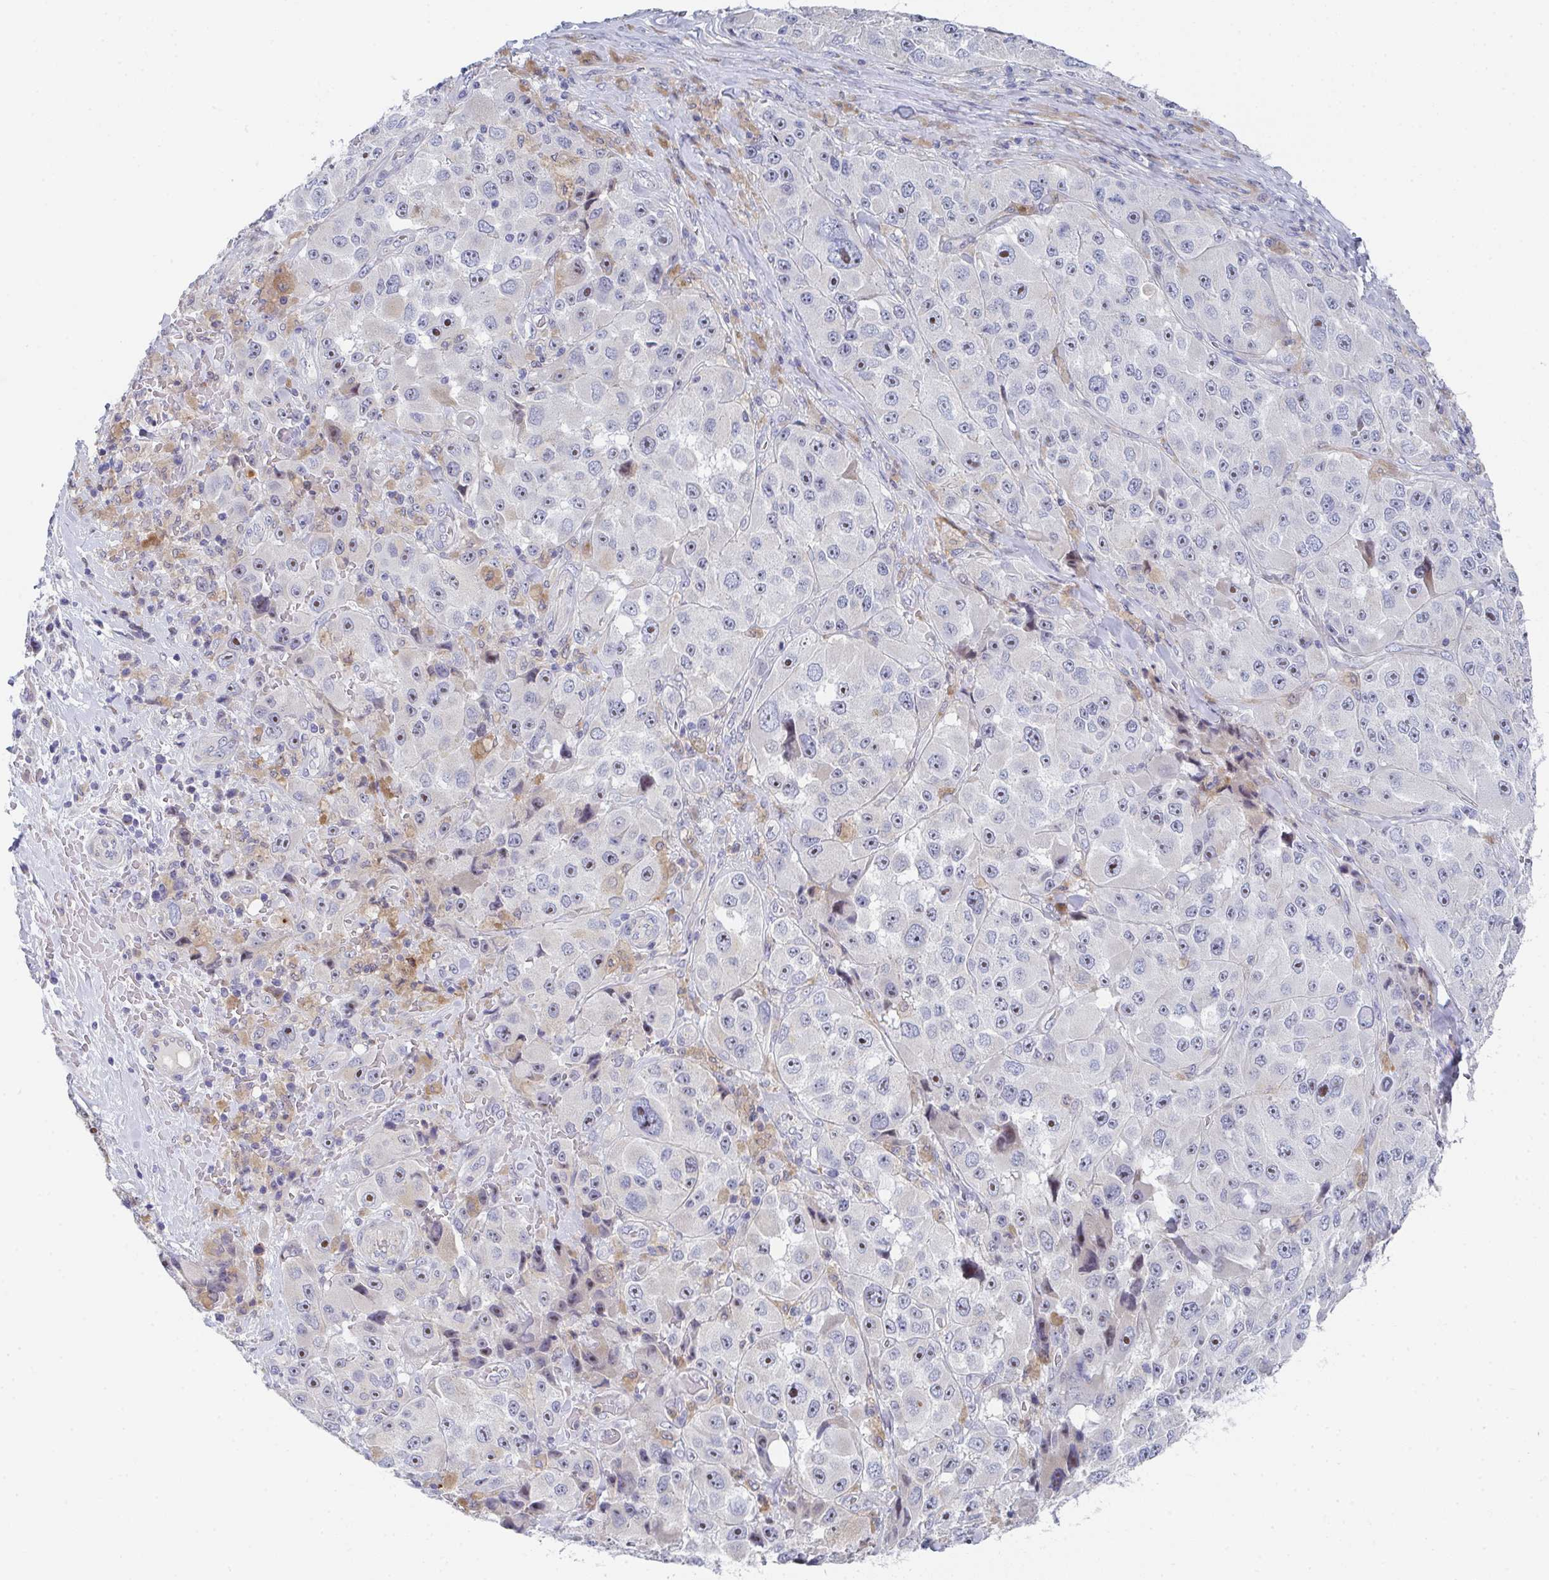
{"staining": {"intensity": "moderate", "quantity": "<25%", "location": "nuclear"}, "tissue": "melanoma", "cell_type": "Tumor cells", "image_type": "cancer", "snomed": [{"axis": "morphology", "description": "Malignant melanoma, Metastatic site"}, {"axis": "topography", "description": "Lymph node"}], "caption": "Protein expression analysis of malignant melanoma (metastatic site) displays moderate nuclear positivity in about <25% of tumor cells. (DAB IHC, brown staining for protein, blue staining for nuclei).", "gene": "KLHL33", "patient": {"sex": "male", "age": 62}}